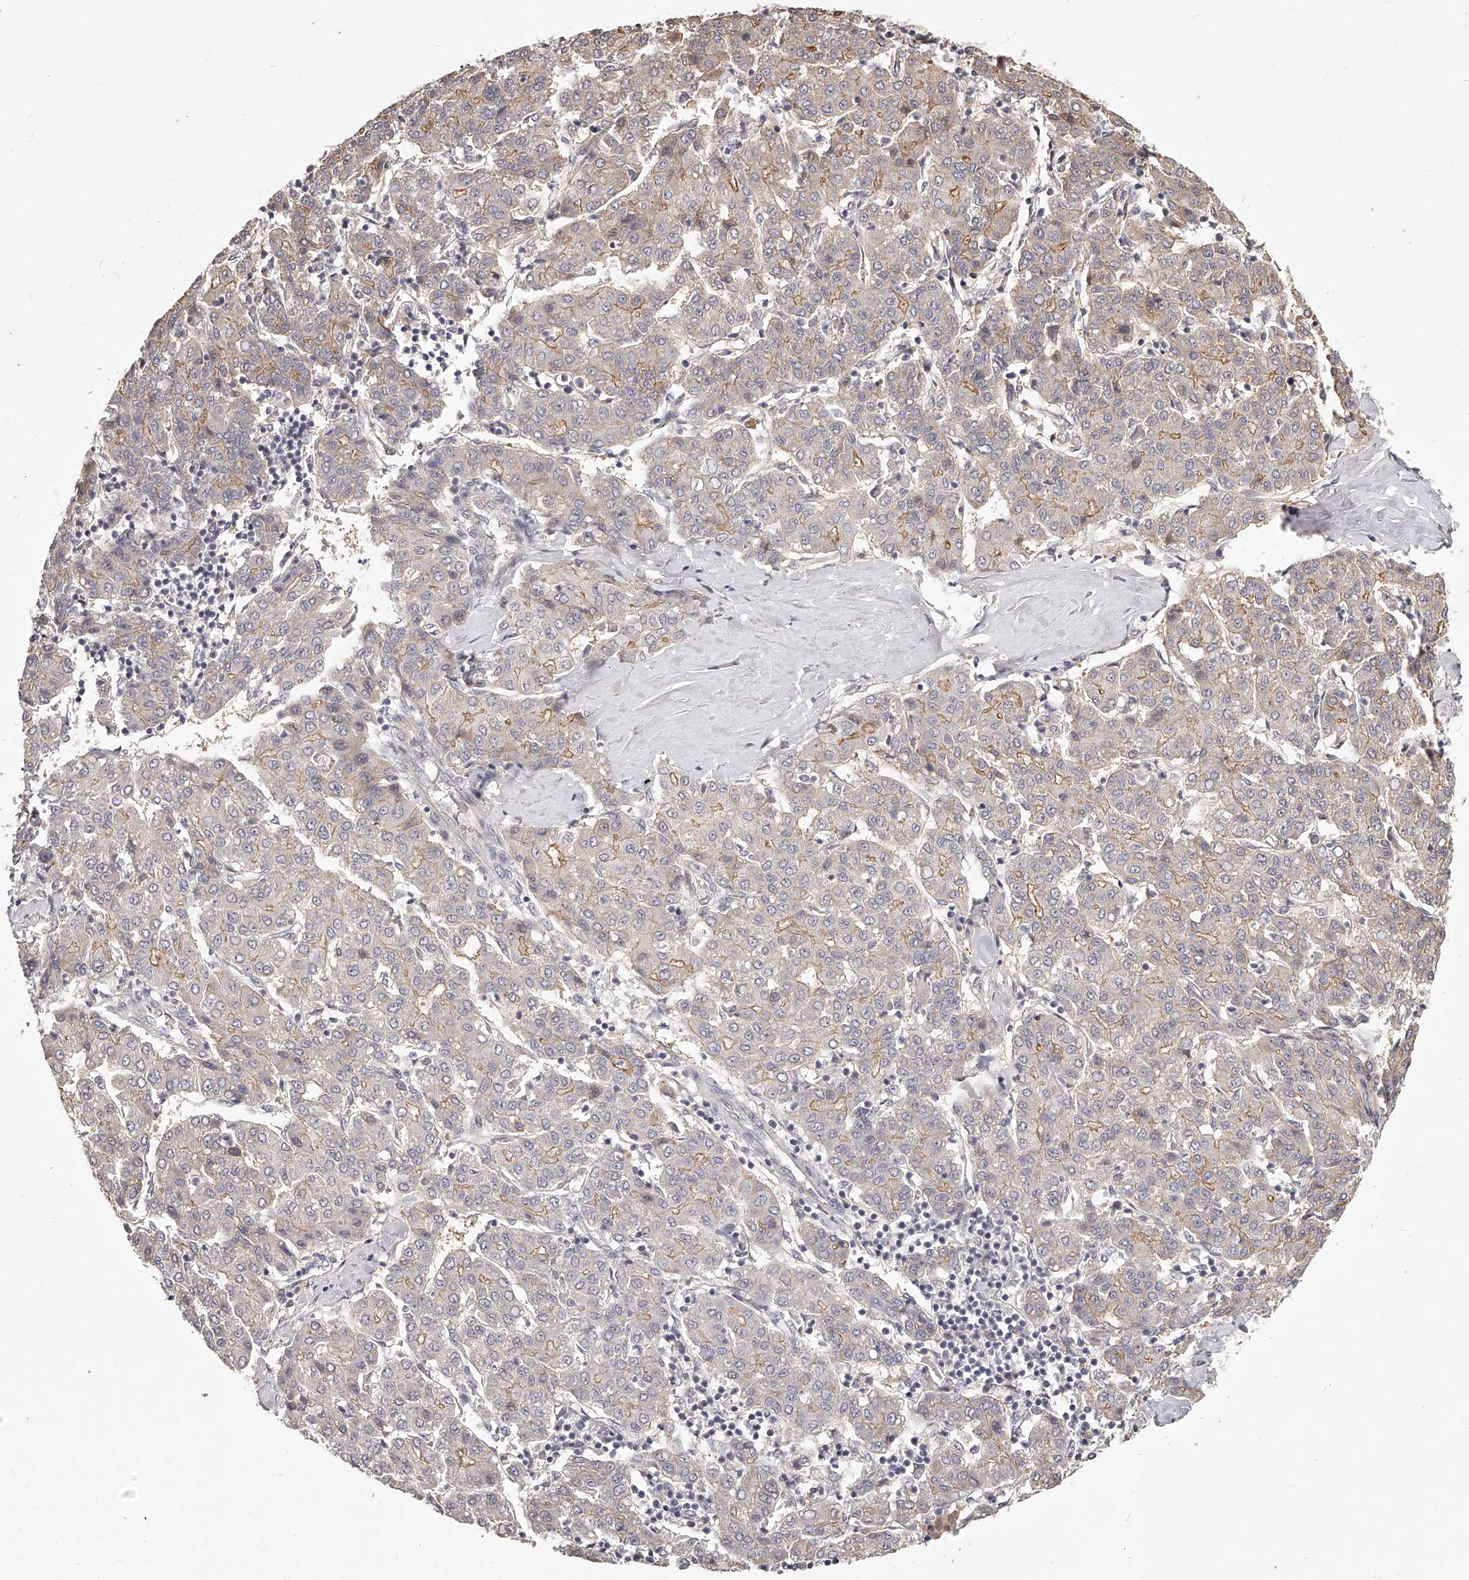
{"staining": {"intensity": "weak", "quantity": "<25%", "location": "cytoplasmic/membranous"}, "tissue": "liver cancer", "cell_type": "Tumor cells", "image_type": "cancer", "snomed": [{"axis": "morphology", "description": "Carcinoma, Hepatocellular, NOS"}, {"axis": "topography", "description": "Liver"}], "caption": "Liver cancer (hepatocellular carcinoma) was stained to show a protein in brown. There is no significant staining in tumor cells.", "gene": "ZNF582", "patient": {"sex": "male", "age": 65}}